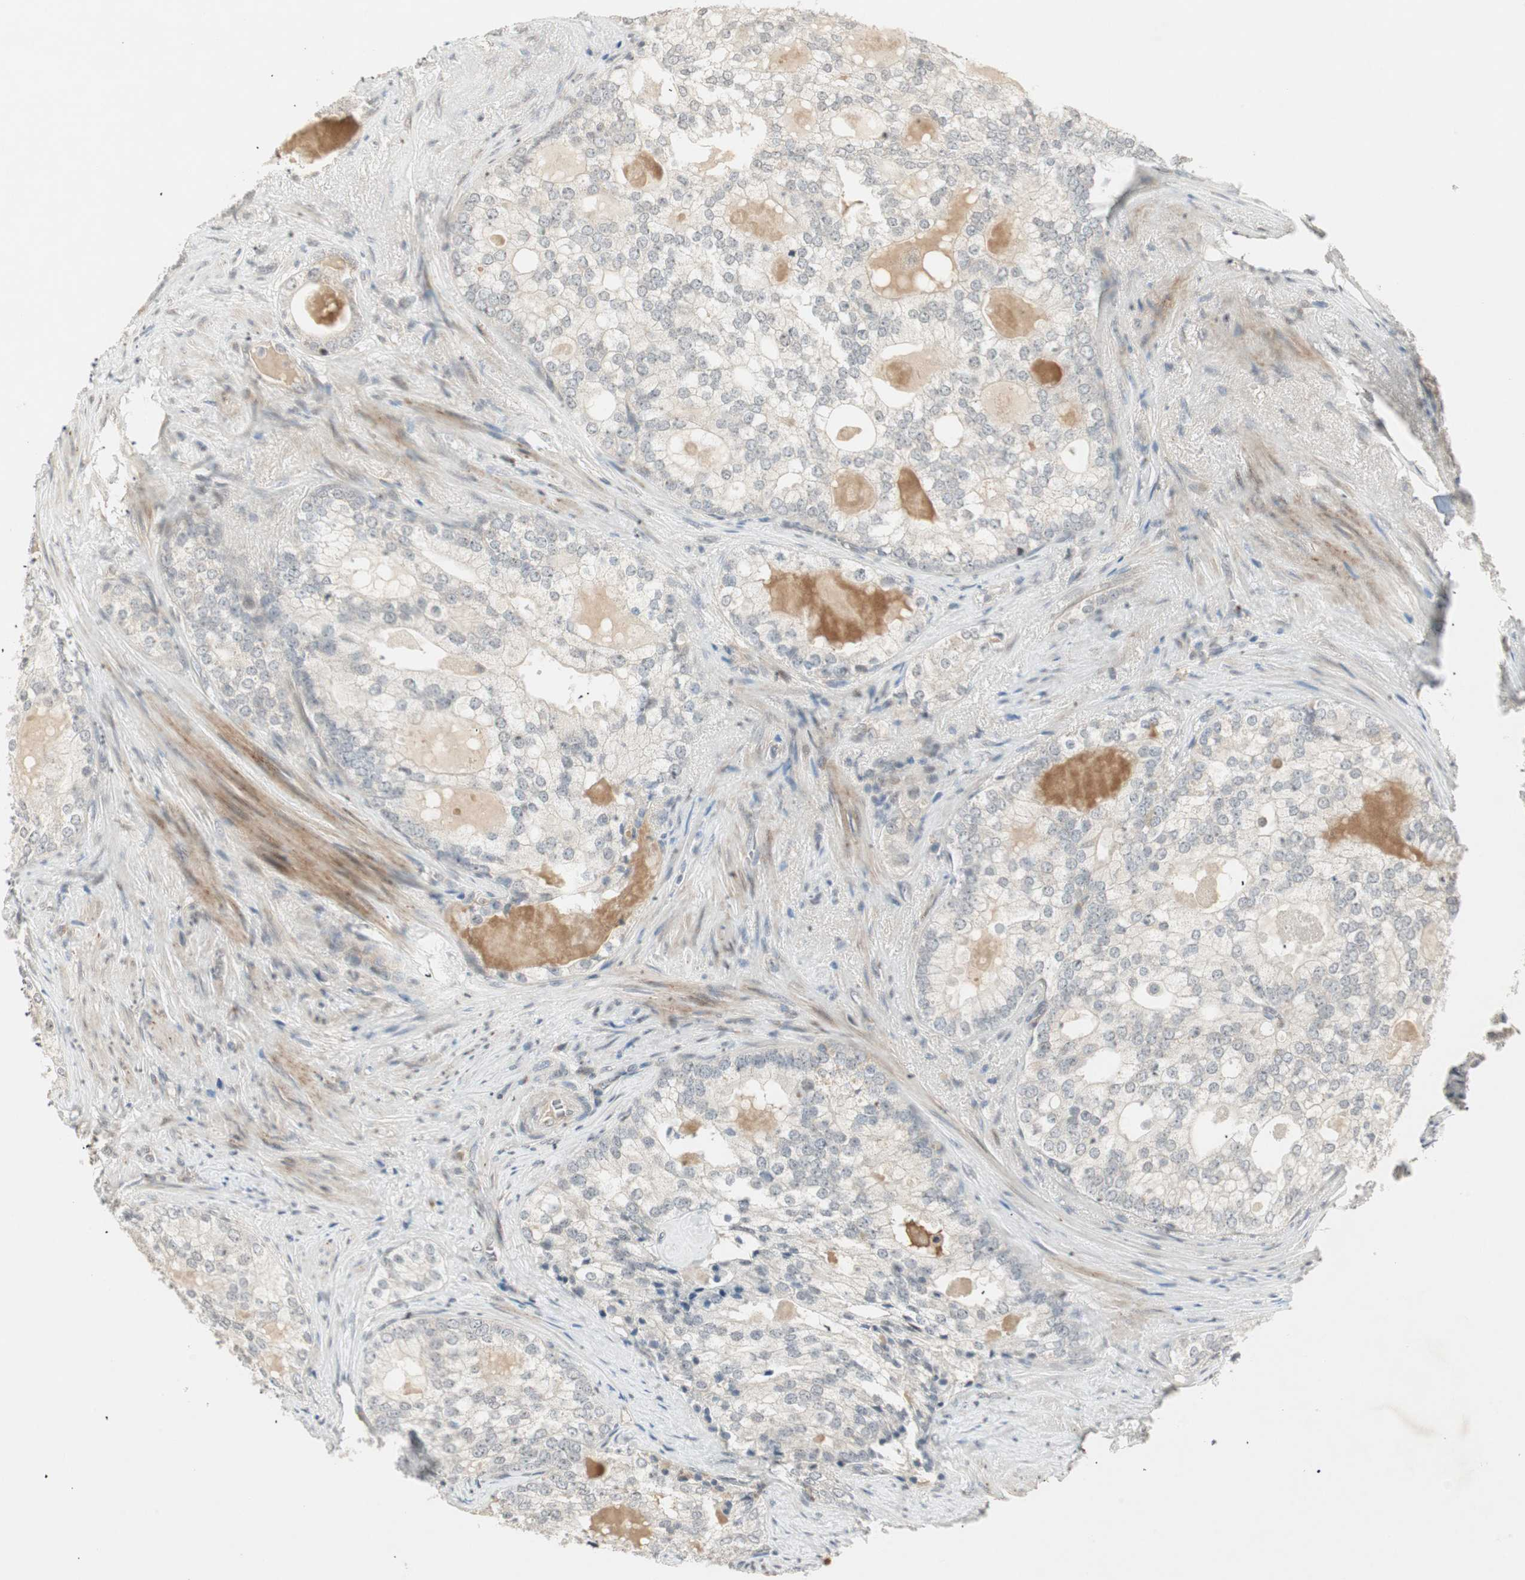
{"staining": {"intensity": "weak", "quantity": "<25%", "location": "cytoplasmic/membranous"}, "tissue": "prostate cancer", "cell_type": "Tumor cells", "image_type": "cancer", "snomed": [{"axis": "morphology", "description": "Adenocarcinoma, High grade"}, {"axis": "topography", "description": "Prostate"}], "caption": "Prostate cancer was stained to show a protein in brown. There is no significant positivity in tumor cells.", "gene": "ACSL5", "patient": {"sex": "male", "age": 66}}